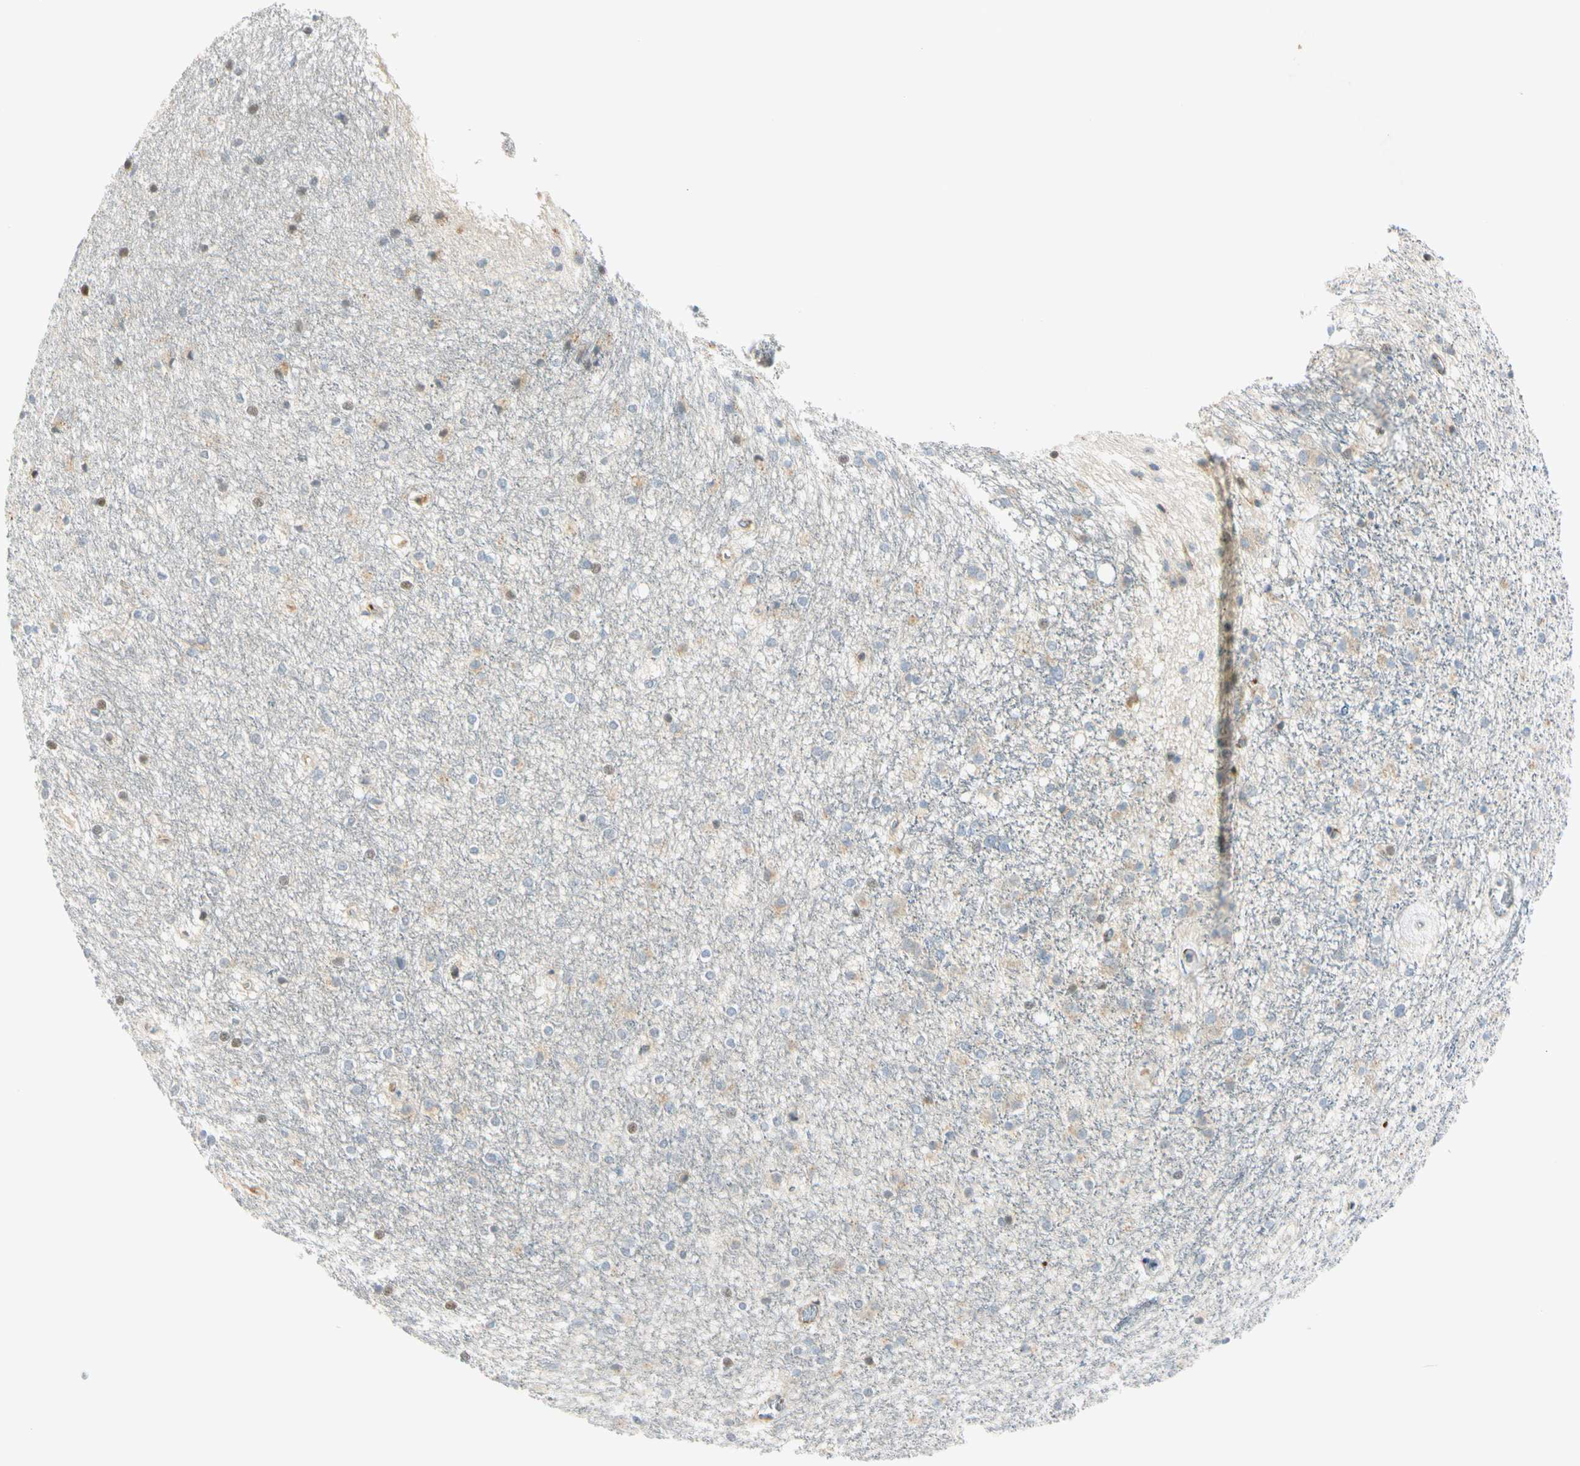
{"staining": {"intensity": "negative", "quantity": "none", "location": "none"}, "tissue": "caudate", "cell_type": "Glial cells", "image_type": "normal", "snomed": [{"axis": "morphology", "description": "Normal tissue, NOS"}, {"axis": "topography", "description": "Lateral ventricle wall"}], "caption": "This is a image of immunohistochemistry staining of benign caudate, which shows no expression in glial cells. Brightfield microscopy of immunohistochemistry stained with DAB (3,3'-diaminobenzidine) (brown) and hematoxylin (blue), captured at high magnification.", "gene": "NPDC1", "patient": {"sex": "female", "age": 19}}